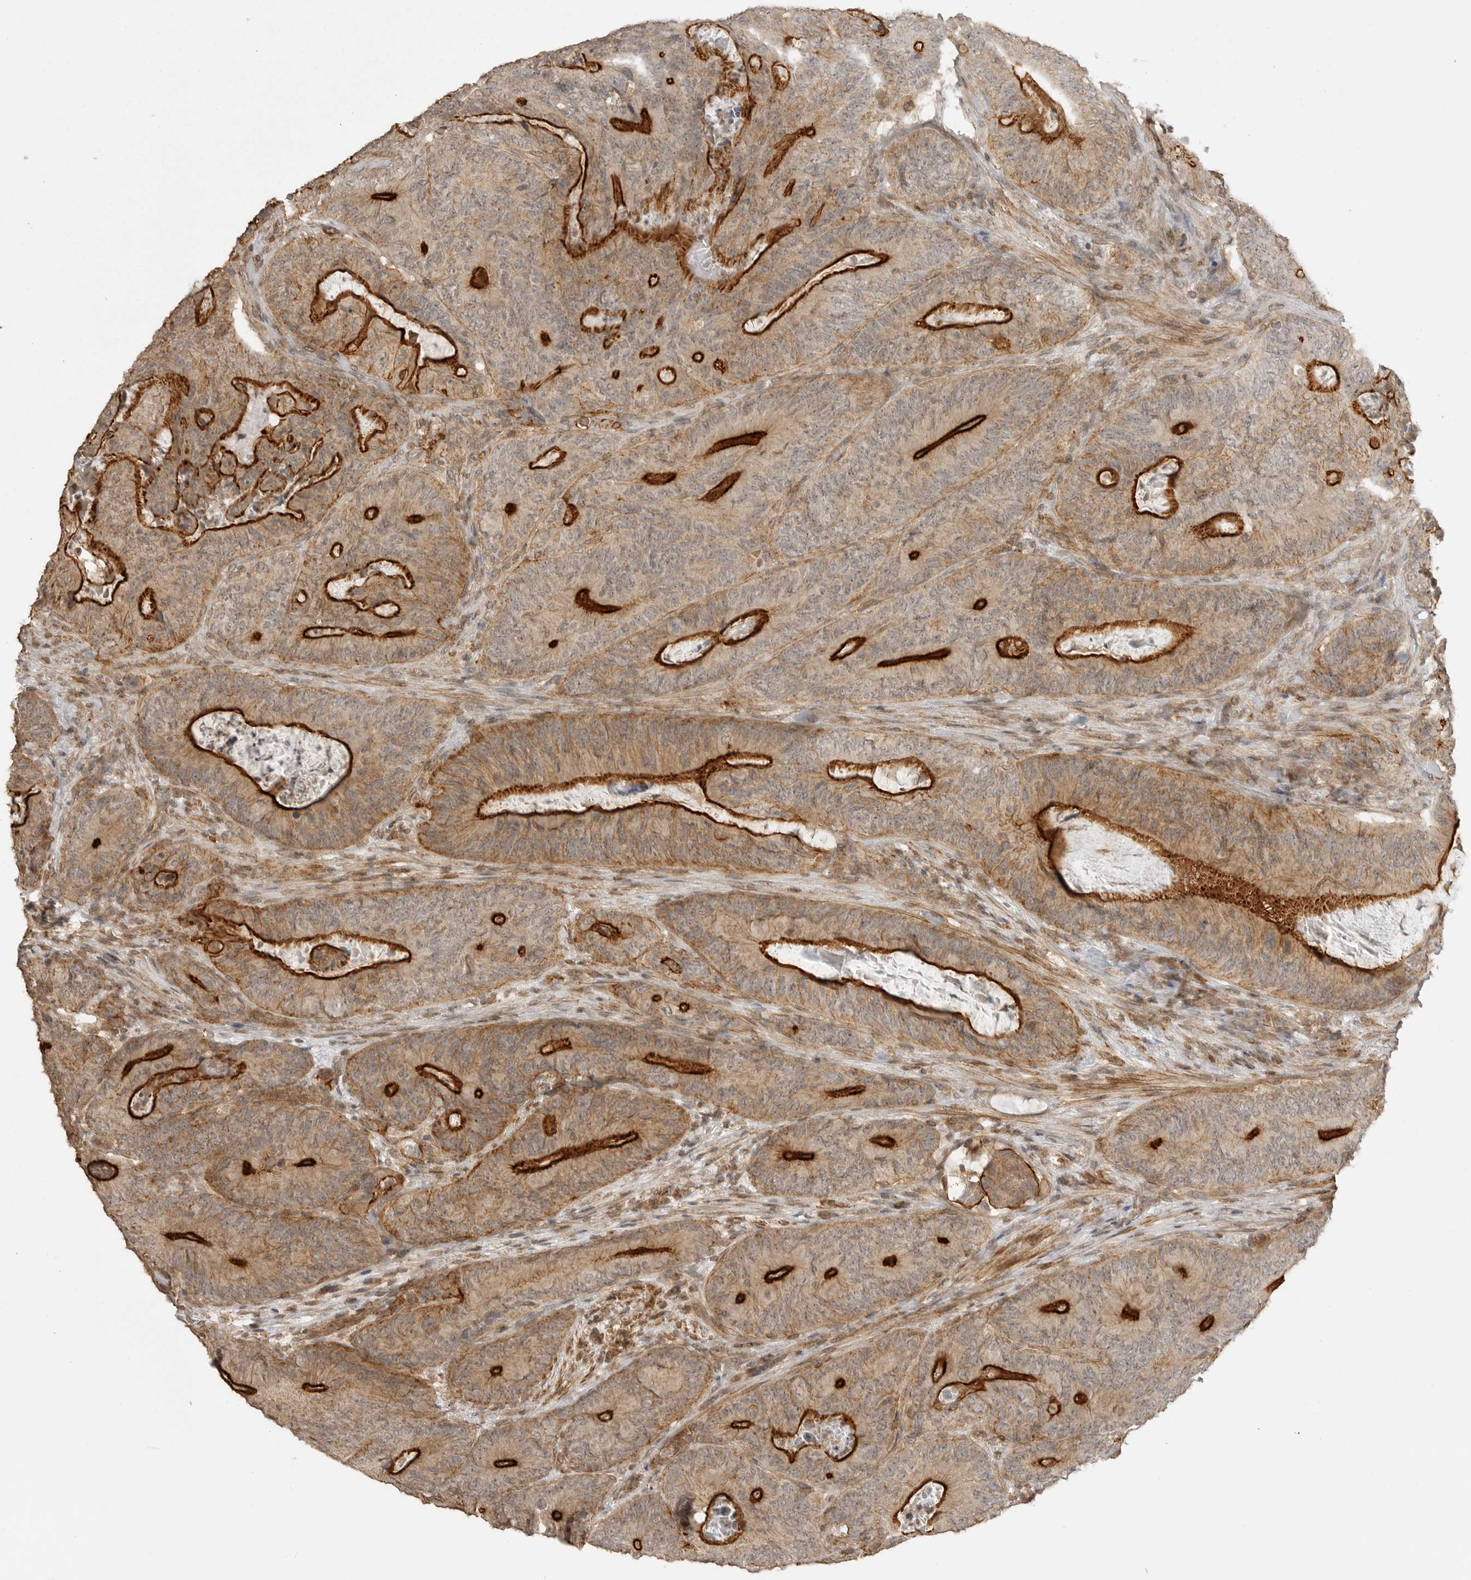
{"staining": {"intensity": "strong", "quantity": "25%-75%", "location": "cytoplasmic/membranous"}, "tissue": "colorectal cancer", "cell_type": "Tumor cells", "image_type": "cancer", "snomed": [{"axis": "morphology", "description": "Normal tissue, NOS"}, {"axis": "topography", "description": "Colon"}], "caption": "Protein expression analysis of human colorectal cancer reveals strong cytoplasmic/membranous expression in about 25%-75% of tumor cells. The protein of interest is shown in brown color, while the nuclei are stained blue.", "gene": "GPC2", "patient": {"sex": "female", "age": 82}}